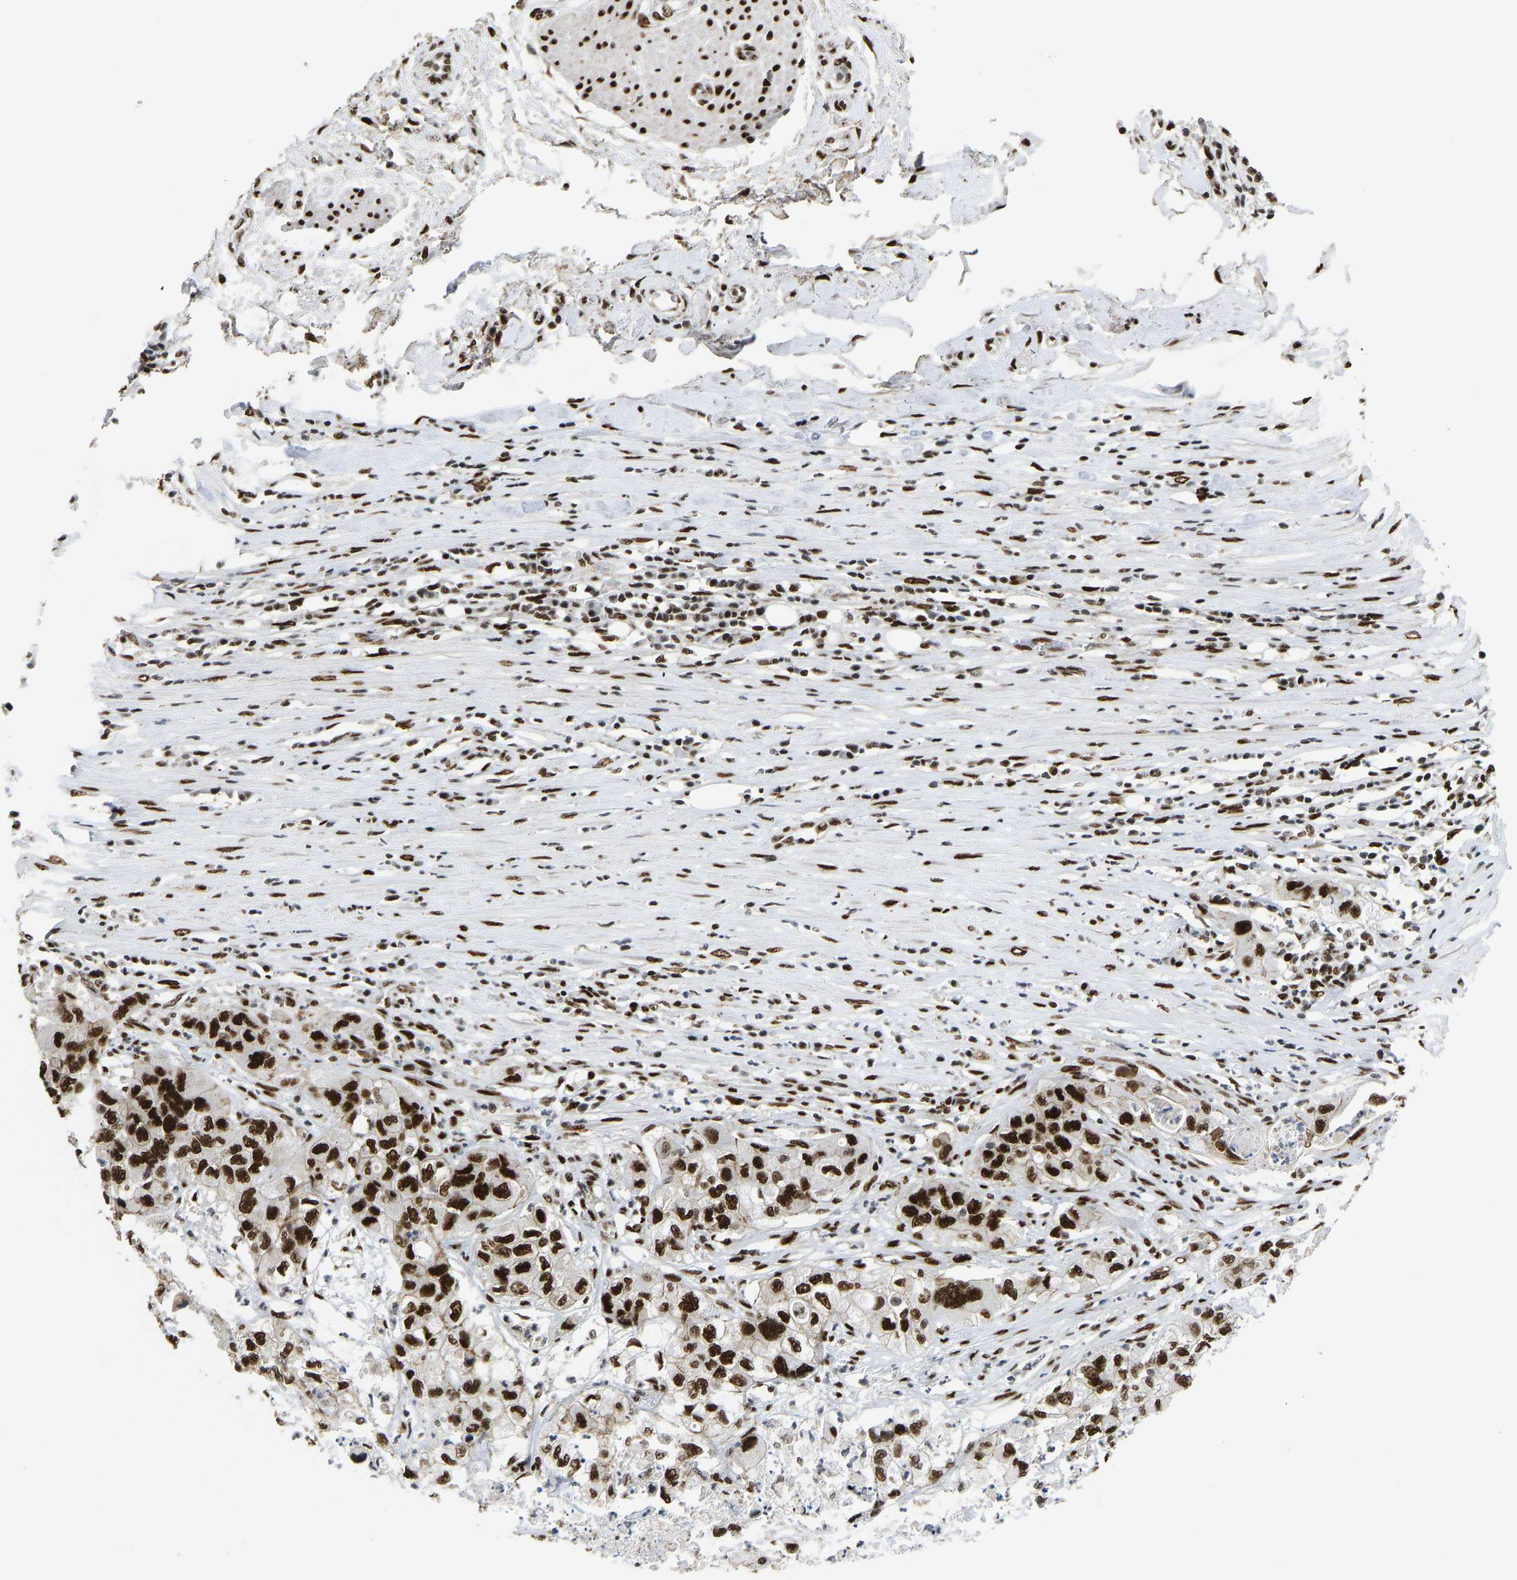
{"staining": {"intensity": "strong", "quantity": ">75%", "location": "nuclear"}, "tissue": "pancreatic cancer", "cell_type": "Tumor cells", "image_type": "cancer", "snomed": [{"axis": "morphology", "description": "Adenocarcinoma, NOS"}, {"axis": "topography", "description": "Pancreas"}], "caption": "Immunohistochemistry of adenocarcinoma (pancreatic) reveals high levels of strong nuclear positivity in about >75% of tumor cells.", "gene": "FOXK1", "patient": {"sex": "female", "age": 78}}